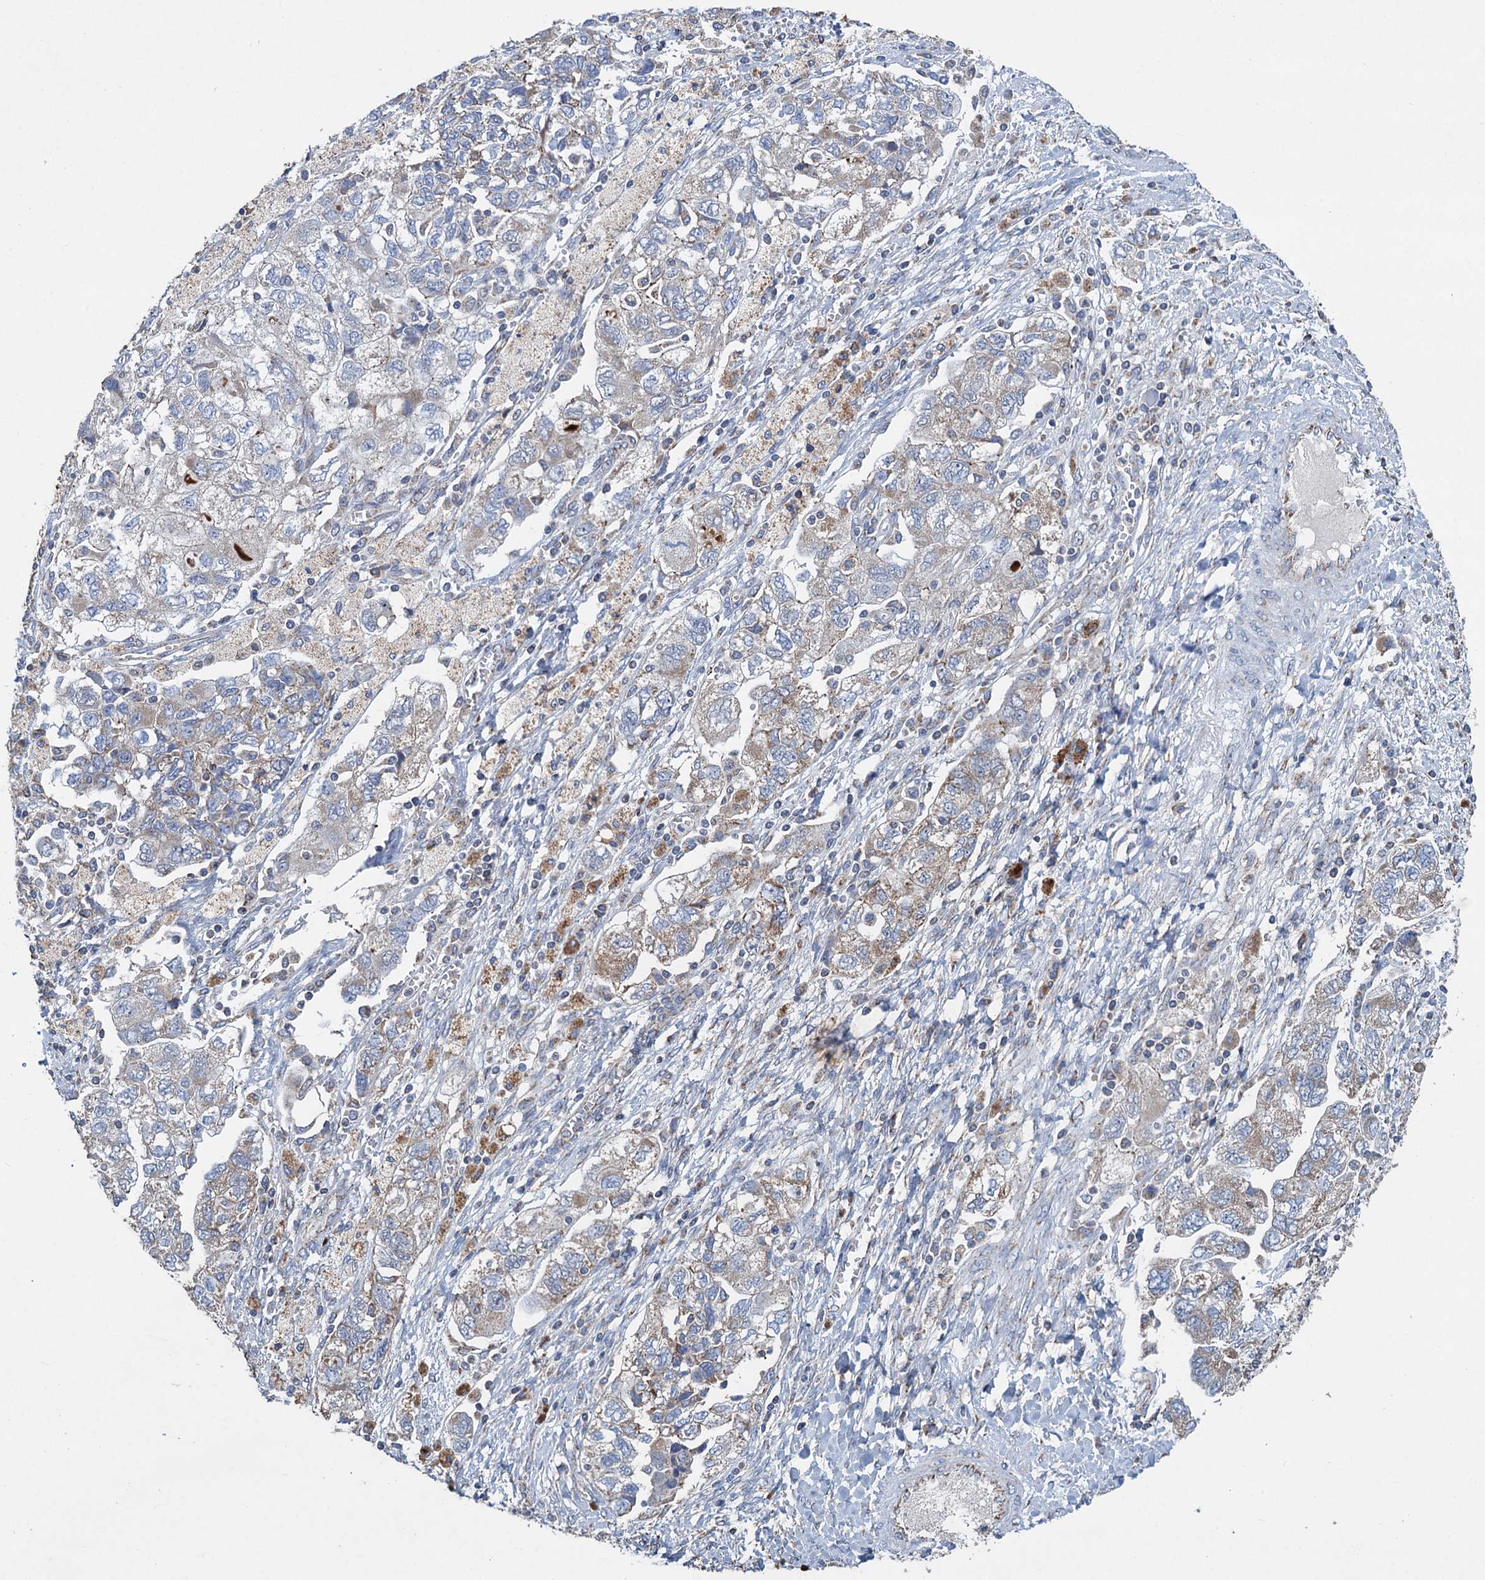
{"staining": {"intensity": "weak", "quantity": "25%-75%", "location": "cytoplasmic/membranous"}, "tissue": "ovarian cancer", "cell_type": "Tumor cells", "image_type": "cancer", "snomed": [{"axis": "morphology", "description": "Carcinoma, NOS"}, {"axis": "morphology", "description": "Cystadenocarcinoma, serous, NOS"}, {"axis": "topography", "description": "Ovary"}], "caption": "Protein staining demonstrates weak cytoplasmic/membranous staining in about 25%-75% of tumor cells in ovarian carcinoma.", "gene": "DGLUCY", "patient": {"sex": "female", "age": 69}}